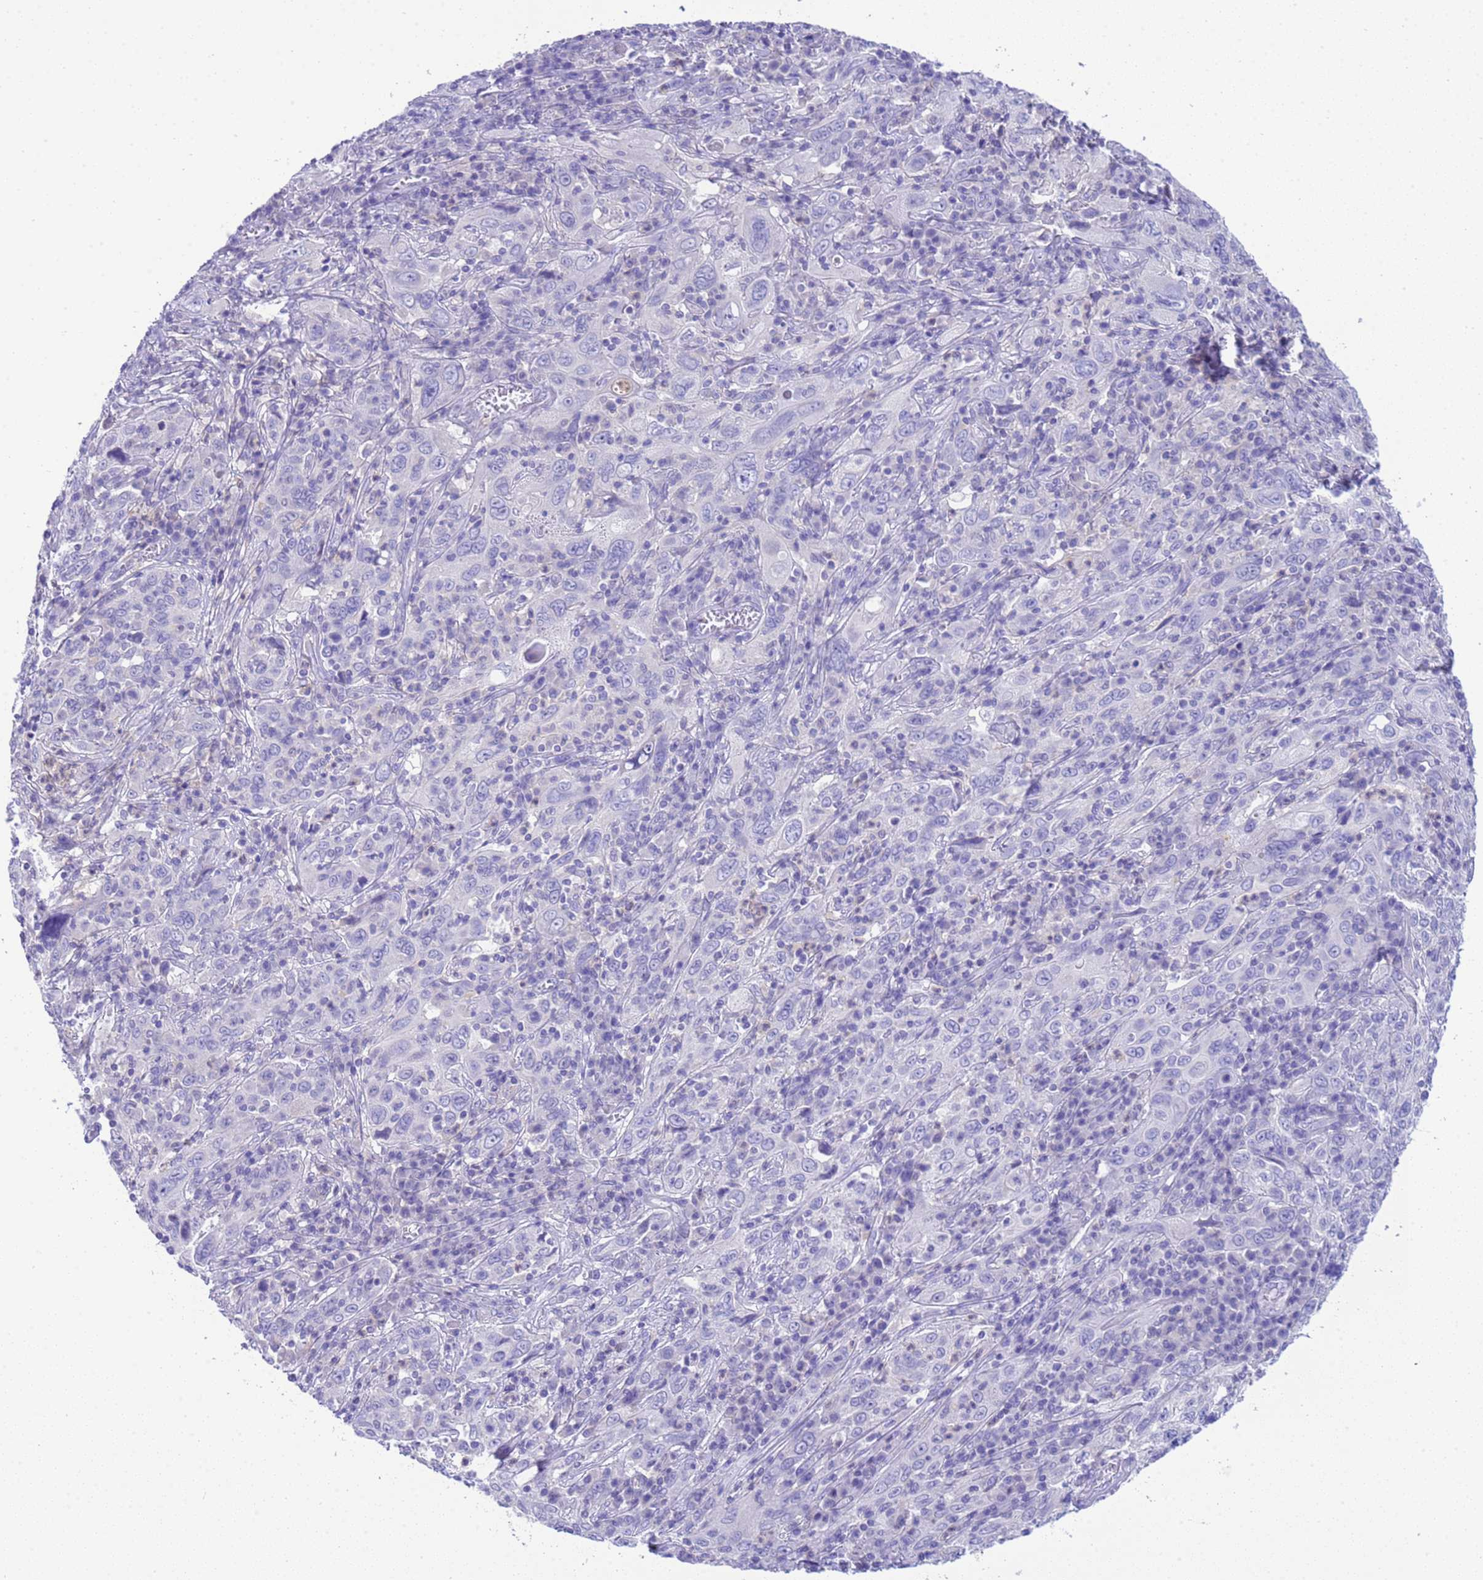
{"staining": {"intensity": "negative", "quantity": "none", "location": "none"}, "tissue": "cervical cancer", "cell_type": "Tumor cells", "image_type": "cancer", "snomed": [{"axis": "morphology", "description": "Squamous cell carcinoma, NOS"}, {"axis": "topography", "description": "Cervix"}], "caption": "The micrograph demonstrates no significant expression in tumor cells of cervical cancer.", "gene": "USP38", "patient": {"sex": "female", "age": 46}}